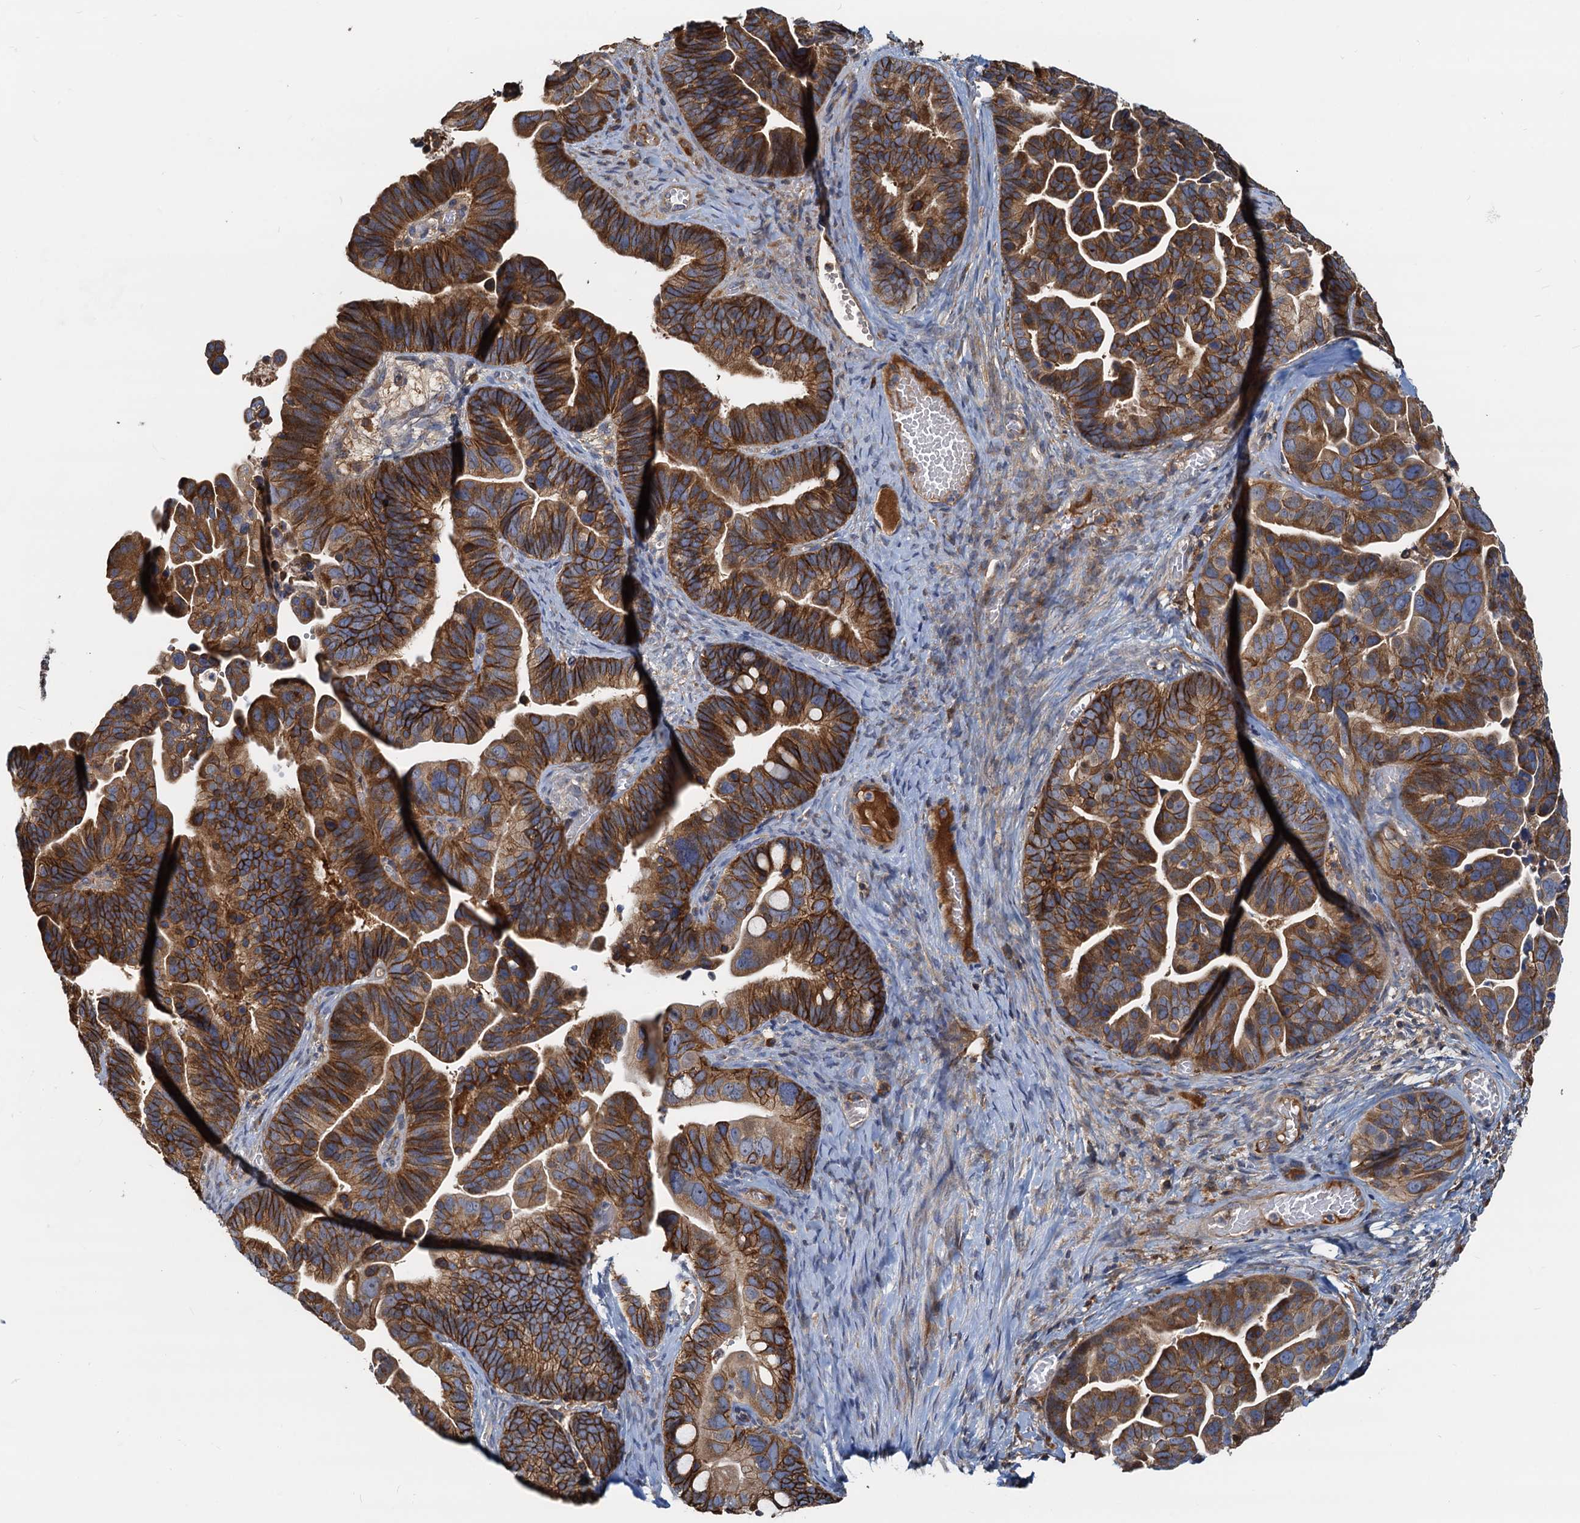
{"staining": {"intensity": "strong", "quantity": ">75%", "location": "cytoplasmic/membranous"}, "tissue": "ovarian cancer", "cell_type": "Tumor cells", "image_type": "cancer", "snomed": [{"axis": "morphology", "description": "Cystadenocarcinoma, serous, NOS"}, {"axis": "topography", "description": "Ovary"}], "caption": "A high amount of strong cytoplasmic/membranous staining is present in approximately >75% of tumor cells in ovarian cancer tissue.", "gene": "LNX2", "patient": {"sex": "female", "age": 56}}